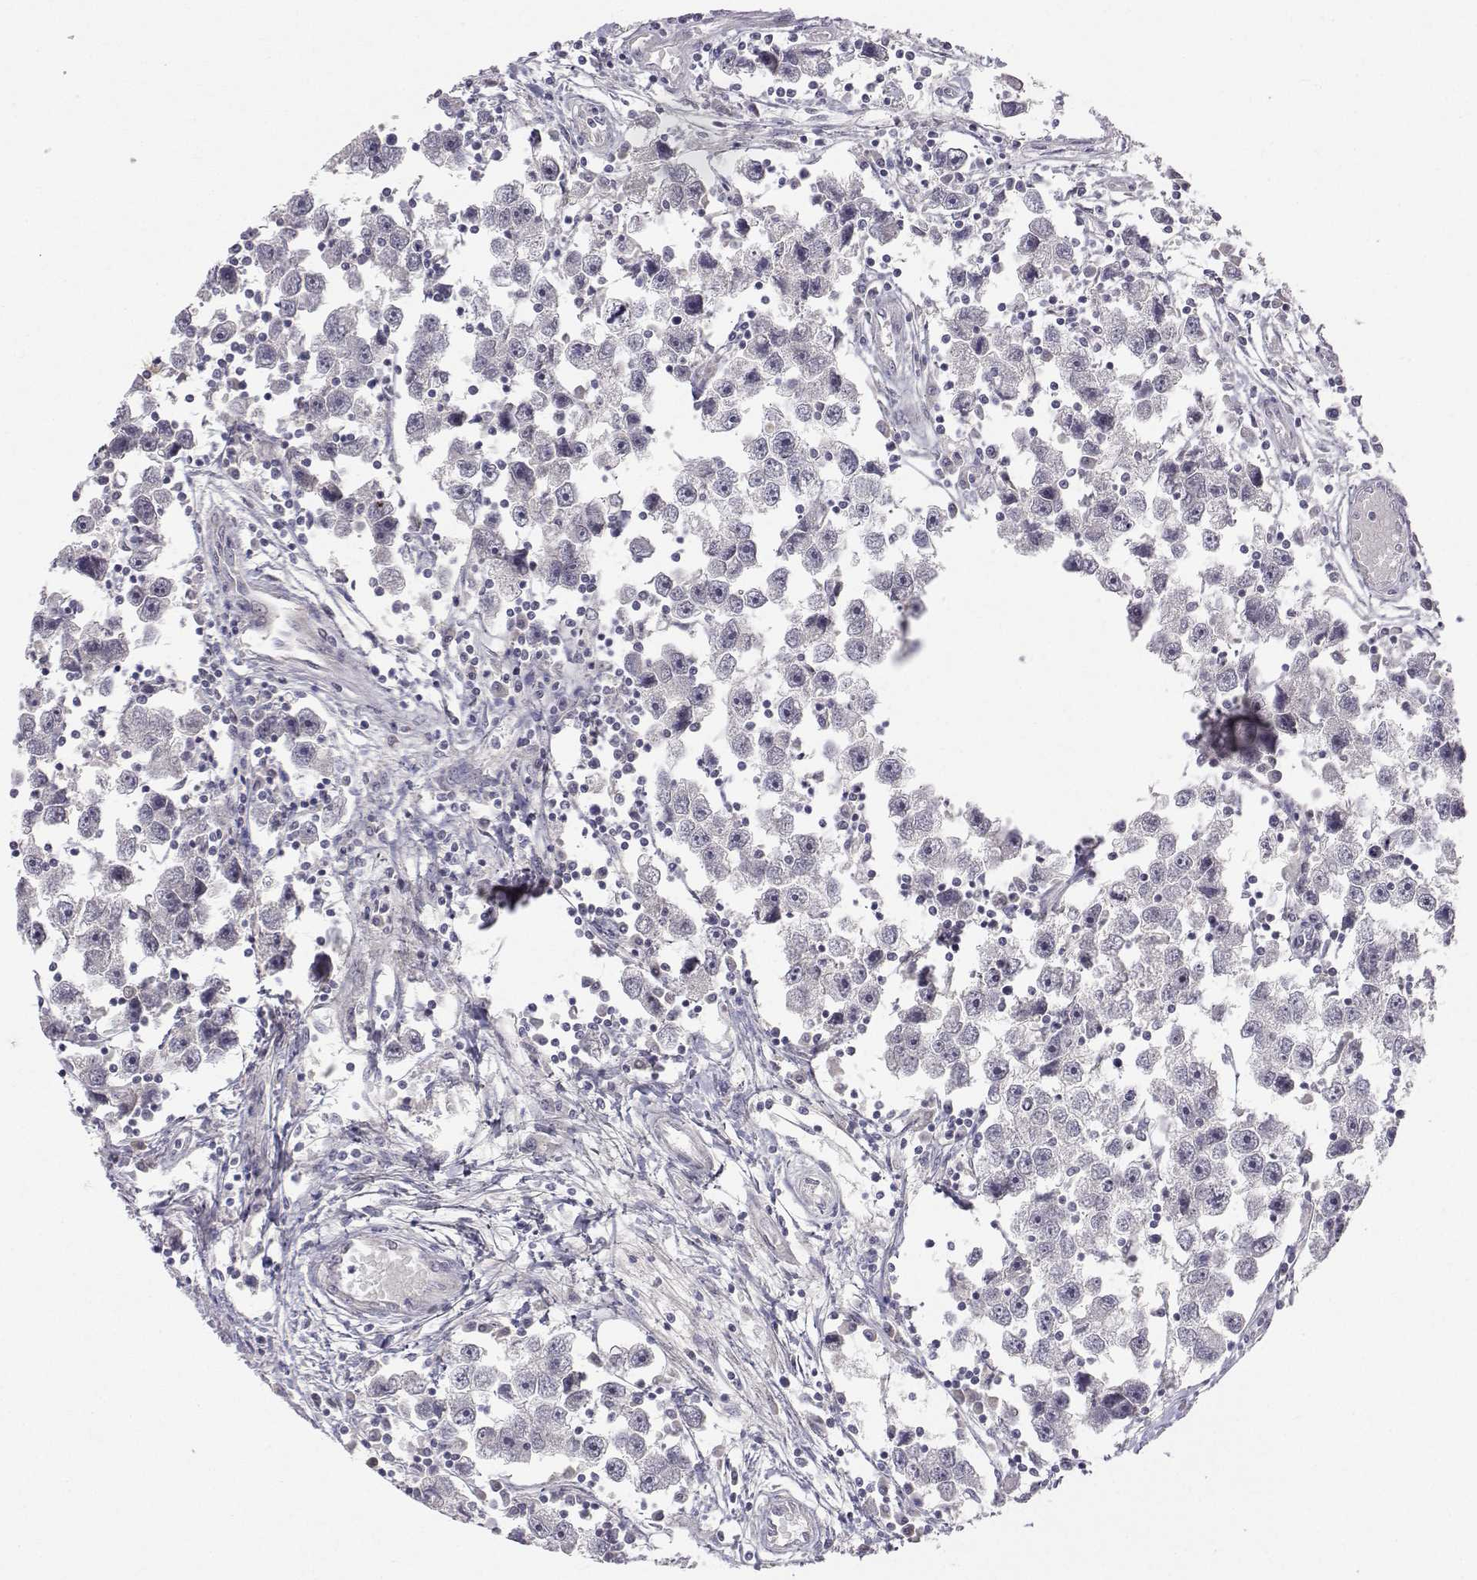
{"staining": {"intensity": "negative", "quantity": "none", "location": "none"}, "tissue": "testis cancer", "cell_type": "Tumor cells", "image_type": "cancer", "snomed": [{"axis": "morphology", "description": "Seminoma, NOS"}, {"axis": "topography", "description": "Testis"}], "caption": "Immunohistochemistry image of neoplastic tissue: human testis seminoma stained with DAB (3,3'-diaminobenzidine) demonstrates no significant protein expression in tumor cells.", "gene": "SLC6A3", "patient": {"sex": "male", "age": 30}}